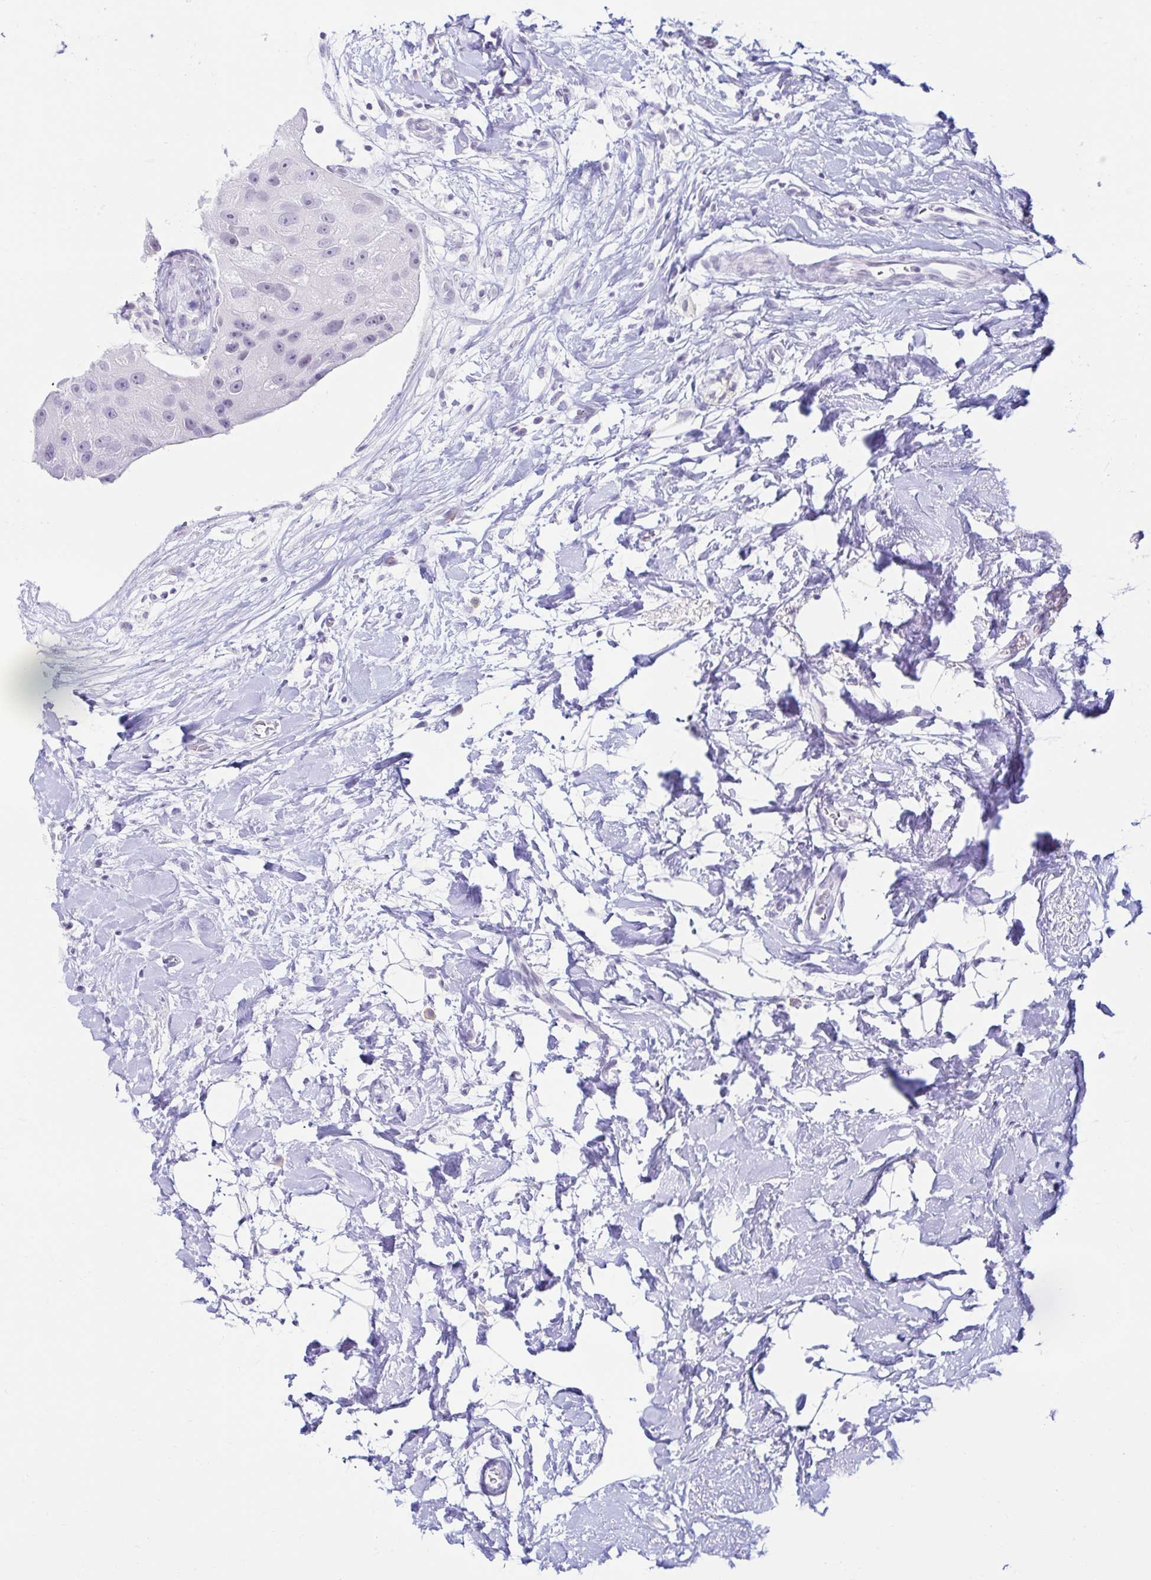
{"staining": {"intensity": "negative", "quantity": "none", "location": "none"}, "tissue": "breast cancer", "cell_type": "Tumor cells", "image_type": "cancer", "snomed": [{"axis": "morphology", "description": "Duct carcinoma"}, {"axis": "topography", "description": "Breast"}], "caption": "A high-resolution histopathology image shows immunohistochemistry (IHC) staining of breast cancer (intraductal carcinoma), which shows no significant staining in tumor cells.", "gene": "BEST1", "patient": {"sex": "female", "age": 43}}